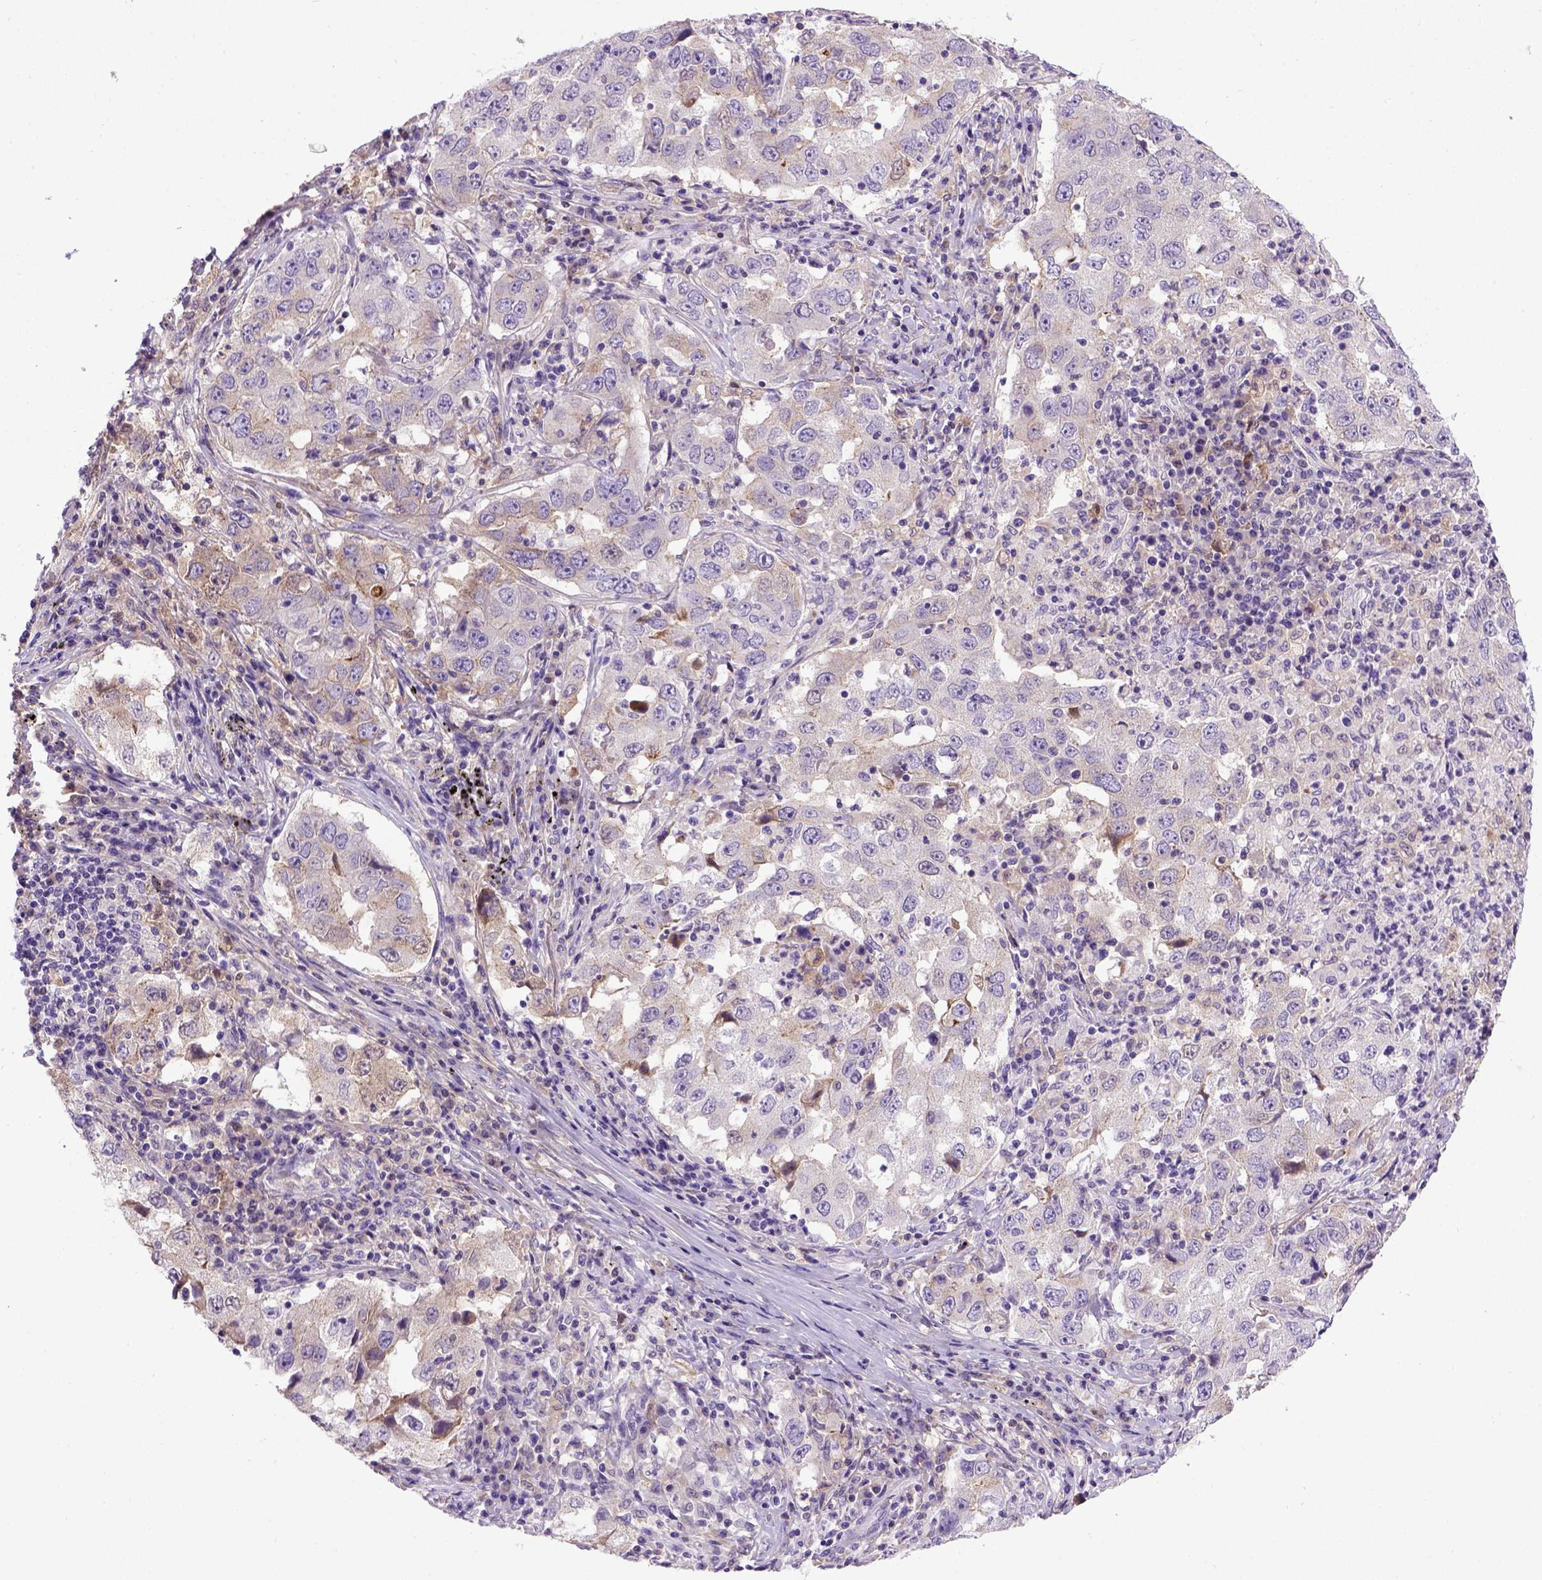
{"staining": {"intensity": "weak", "quantity": "<25%", "location": "cytoplasmic/membranous"}, "tissue": "lung cancer", "cell_type": "Tumor cells", "image_type": "cancer", "snomed": [{"axis": "morphology", "description": "Adenocarcinoma, NOS"}, {"axis": "topography", "description": "Lung"}], "caption": "Tumor cells show no significant protein expression in lung cancer (adenocarcinoma).", "gene": "CDH1", "patient": {"sex": "male", "age": 73}}